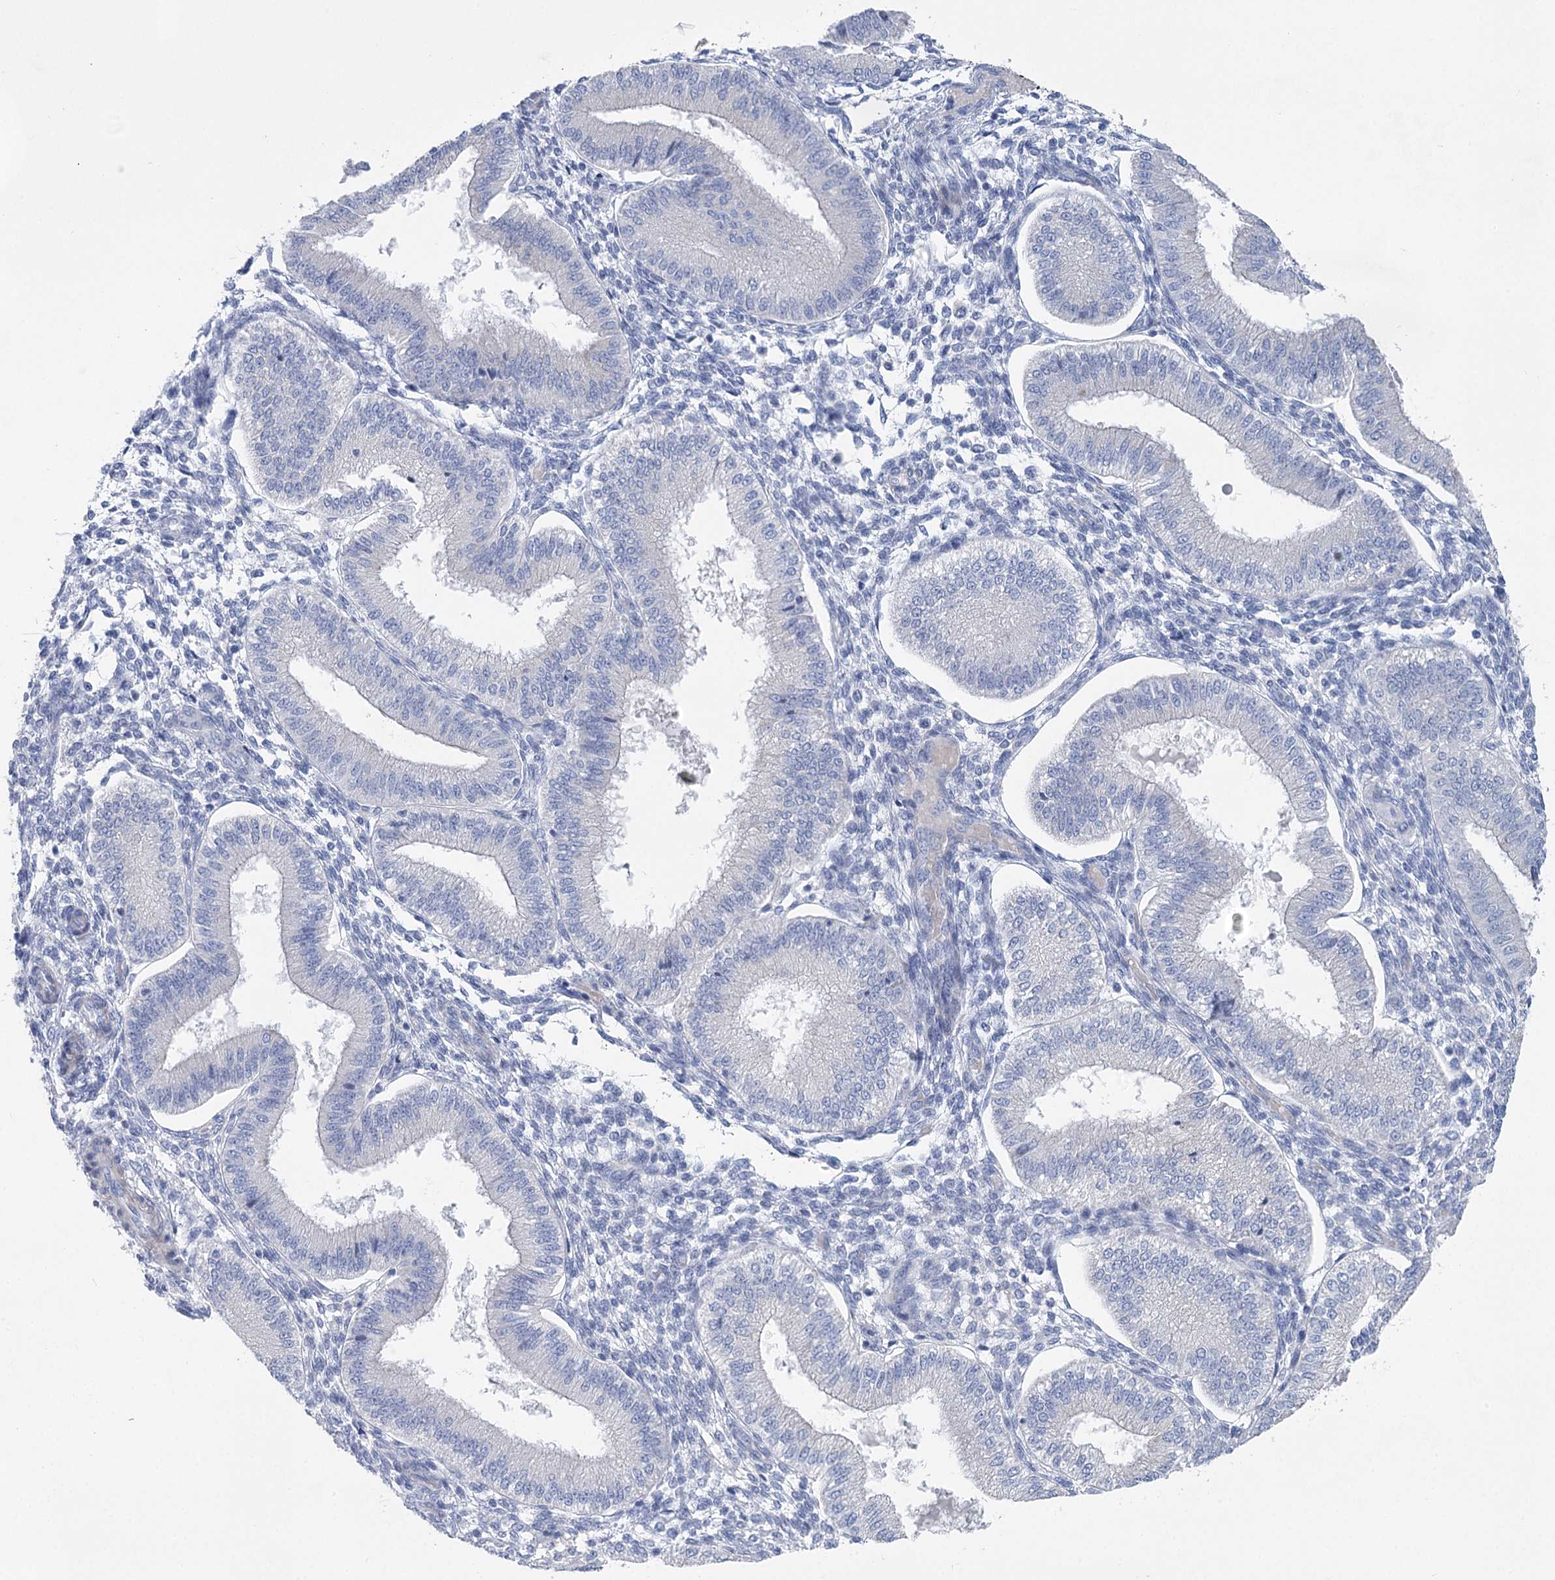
{"staining": {"intensity": "negative", "quantity": "none", "location": "none"}, "tissue": "endometrium", "cell_type": "Cells in endometrial stroma", "image_type": "normal", "snomed": [{"axis": "morphology", "description": "Normal tissue, NOS"}, {"axis": "topography", "description": "Endometrium"}], "caption": "High magnification brightfield microscopy of normal endometrium stained with DAB (3,3'-diaminobenzidine) (brown) and counterstained with hematoxylin (blue): cells in endometrial stroma show no significant staining.", "gene": "WDR74", "patient": {"sex": "female", "age": 39}}